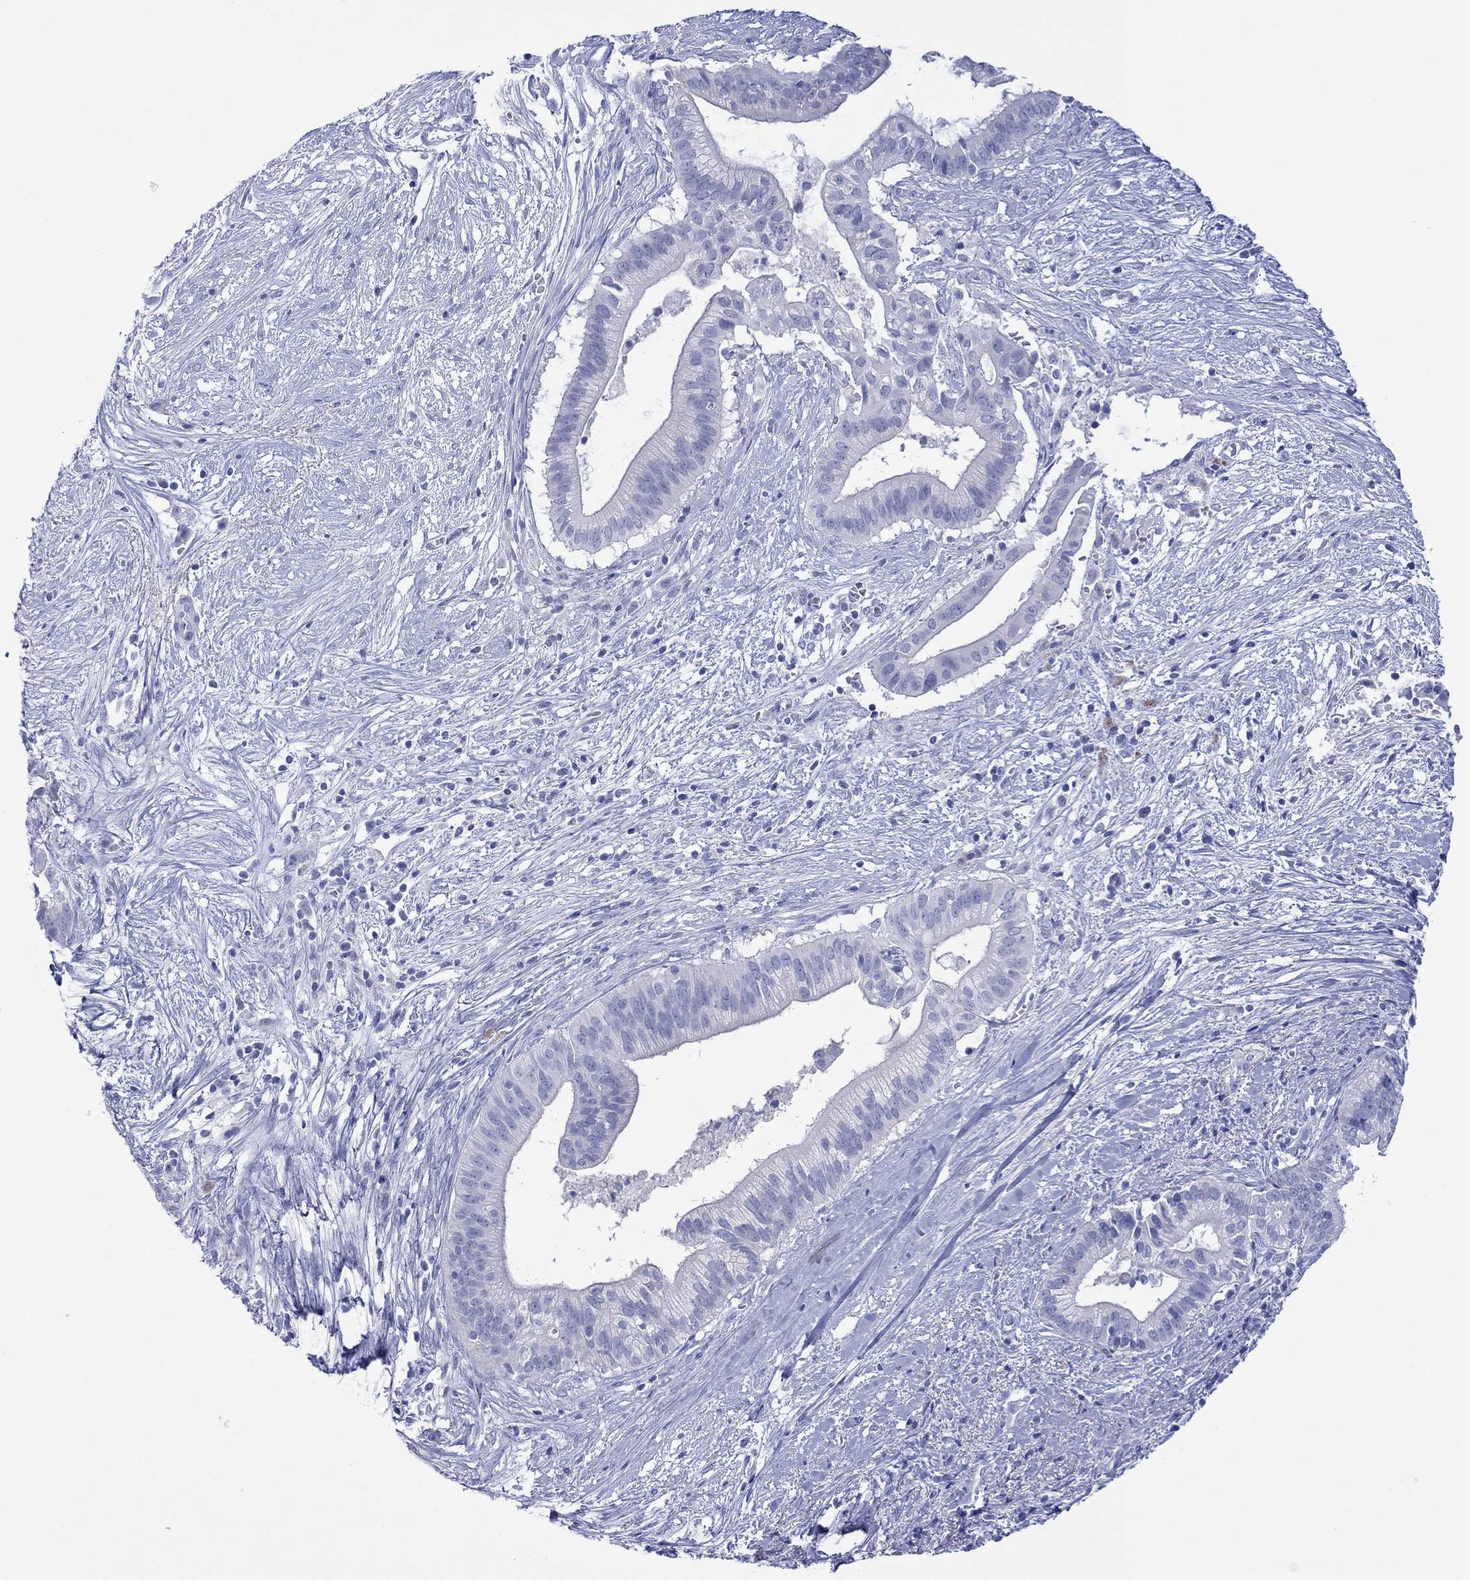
{"staining": {"intensity": "negative", "quantity": "none", "location": "none"}, "tissue": "pancreatic cancer", "cell_type": "Tumor cells", "image_type": "cancer", "snomed": [{"axis": "morphology", "description": "Adenocarcinoma, NOS"}, {"axis": "topography", "description": "Pancreas"}], "caption": "Human pancreatic cancer (adenocarcinoma) stained for a protein using IHC reveals no expression in tumor cells.", "gene": "MLANA", "patient": {"sex": "male", "age": 61}}